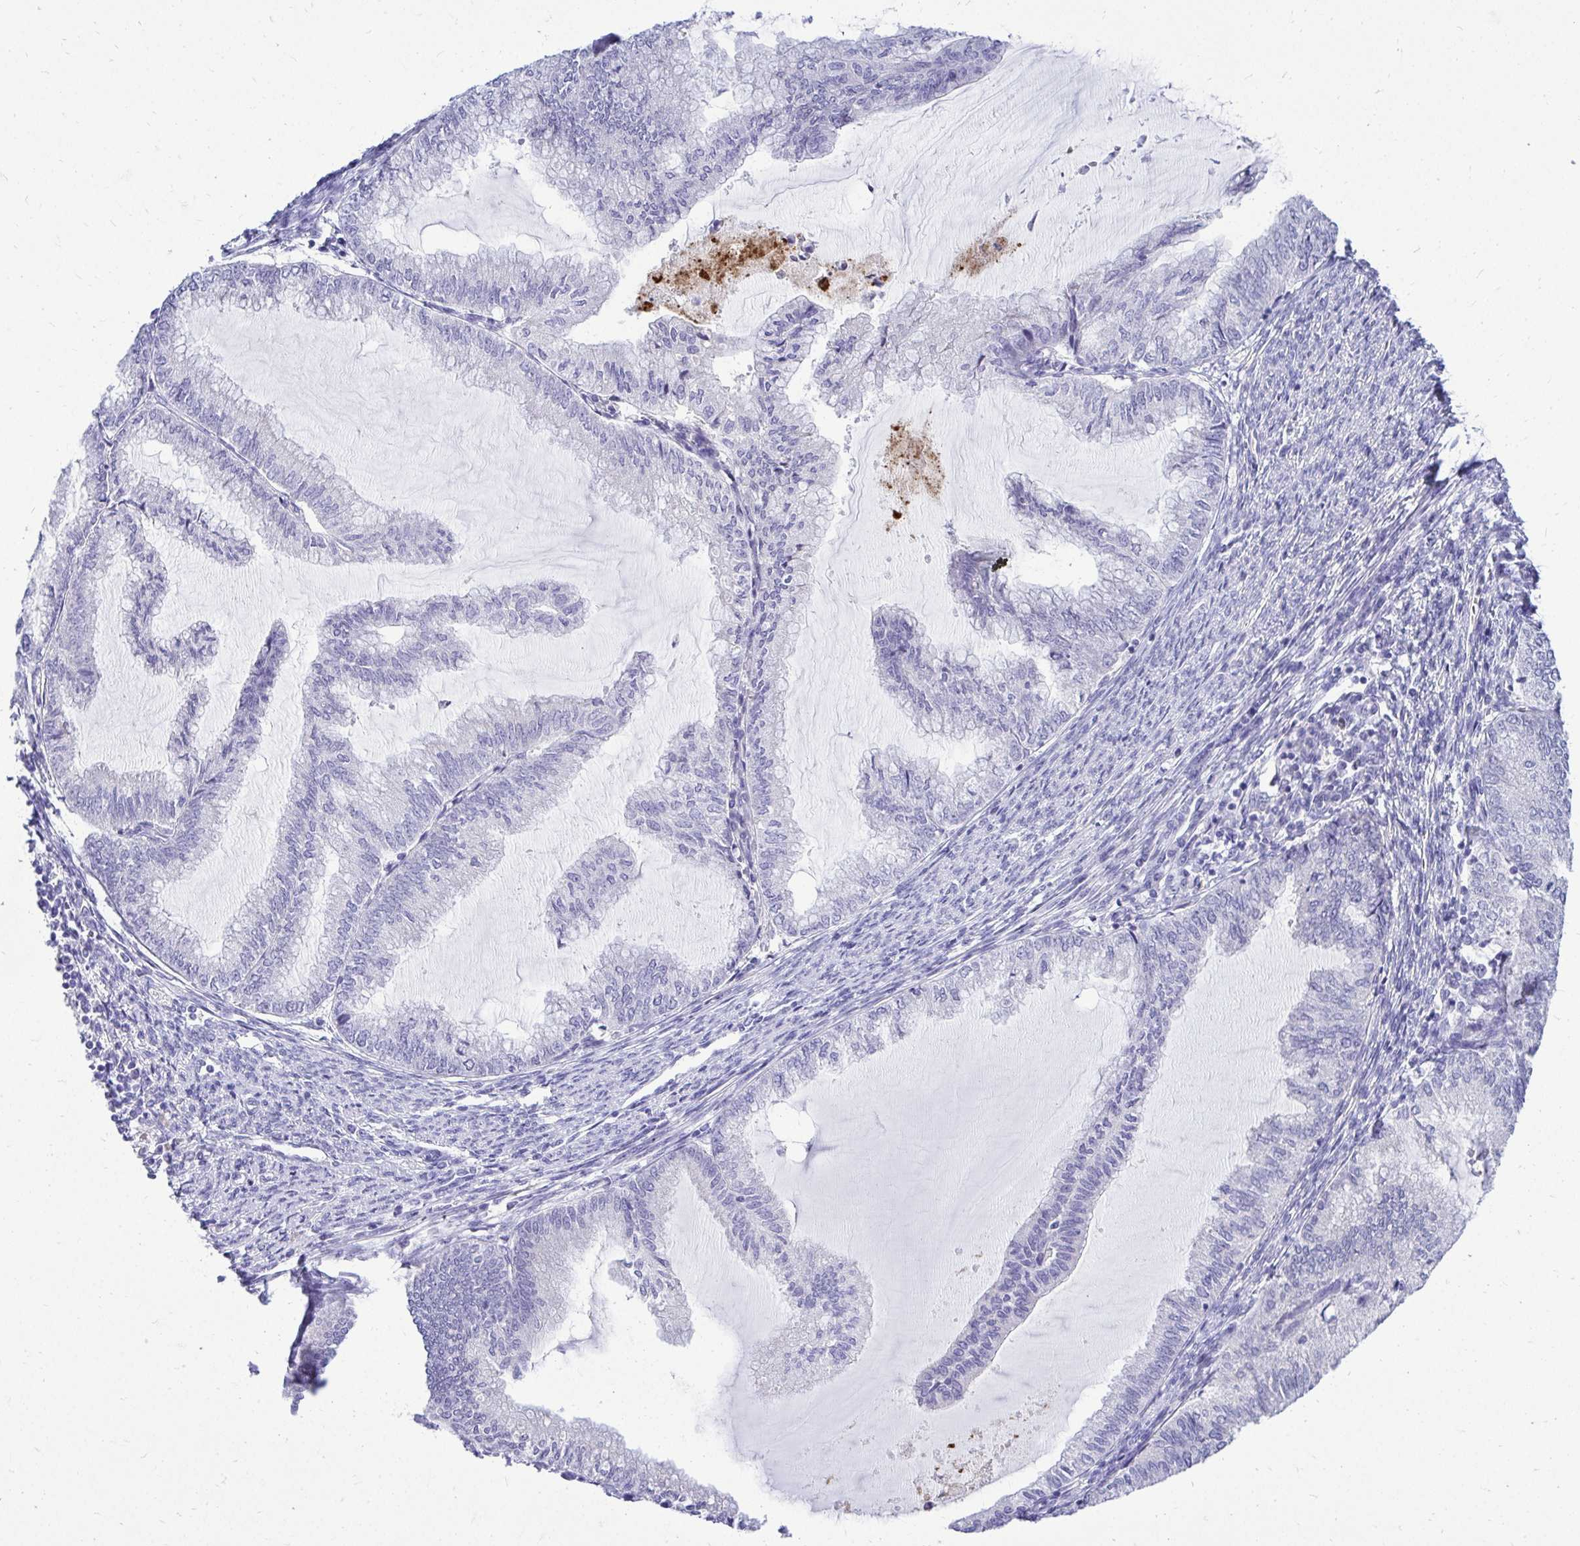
{"staining": {"intensity": "negative", "quantity": "none", "location": "none"}, "tissue": "endometrial cancer", "cell_type": "Tumor cells", "image_type": "cancer", "snomed": [{"axis": "morphology", "description": "Adenocarcinoma, NOS"}, {"axis": "topography", "description": "Endometrium"}], "caption": "Image shows no significant protein expression in tumor cells of adenocarcinoma (endometrial).", "gene": "ZSWIM9", "patient": {"sex": "female", "age": 79}}